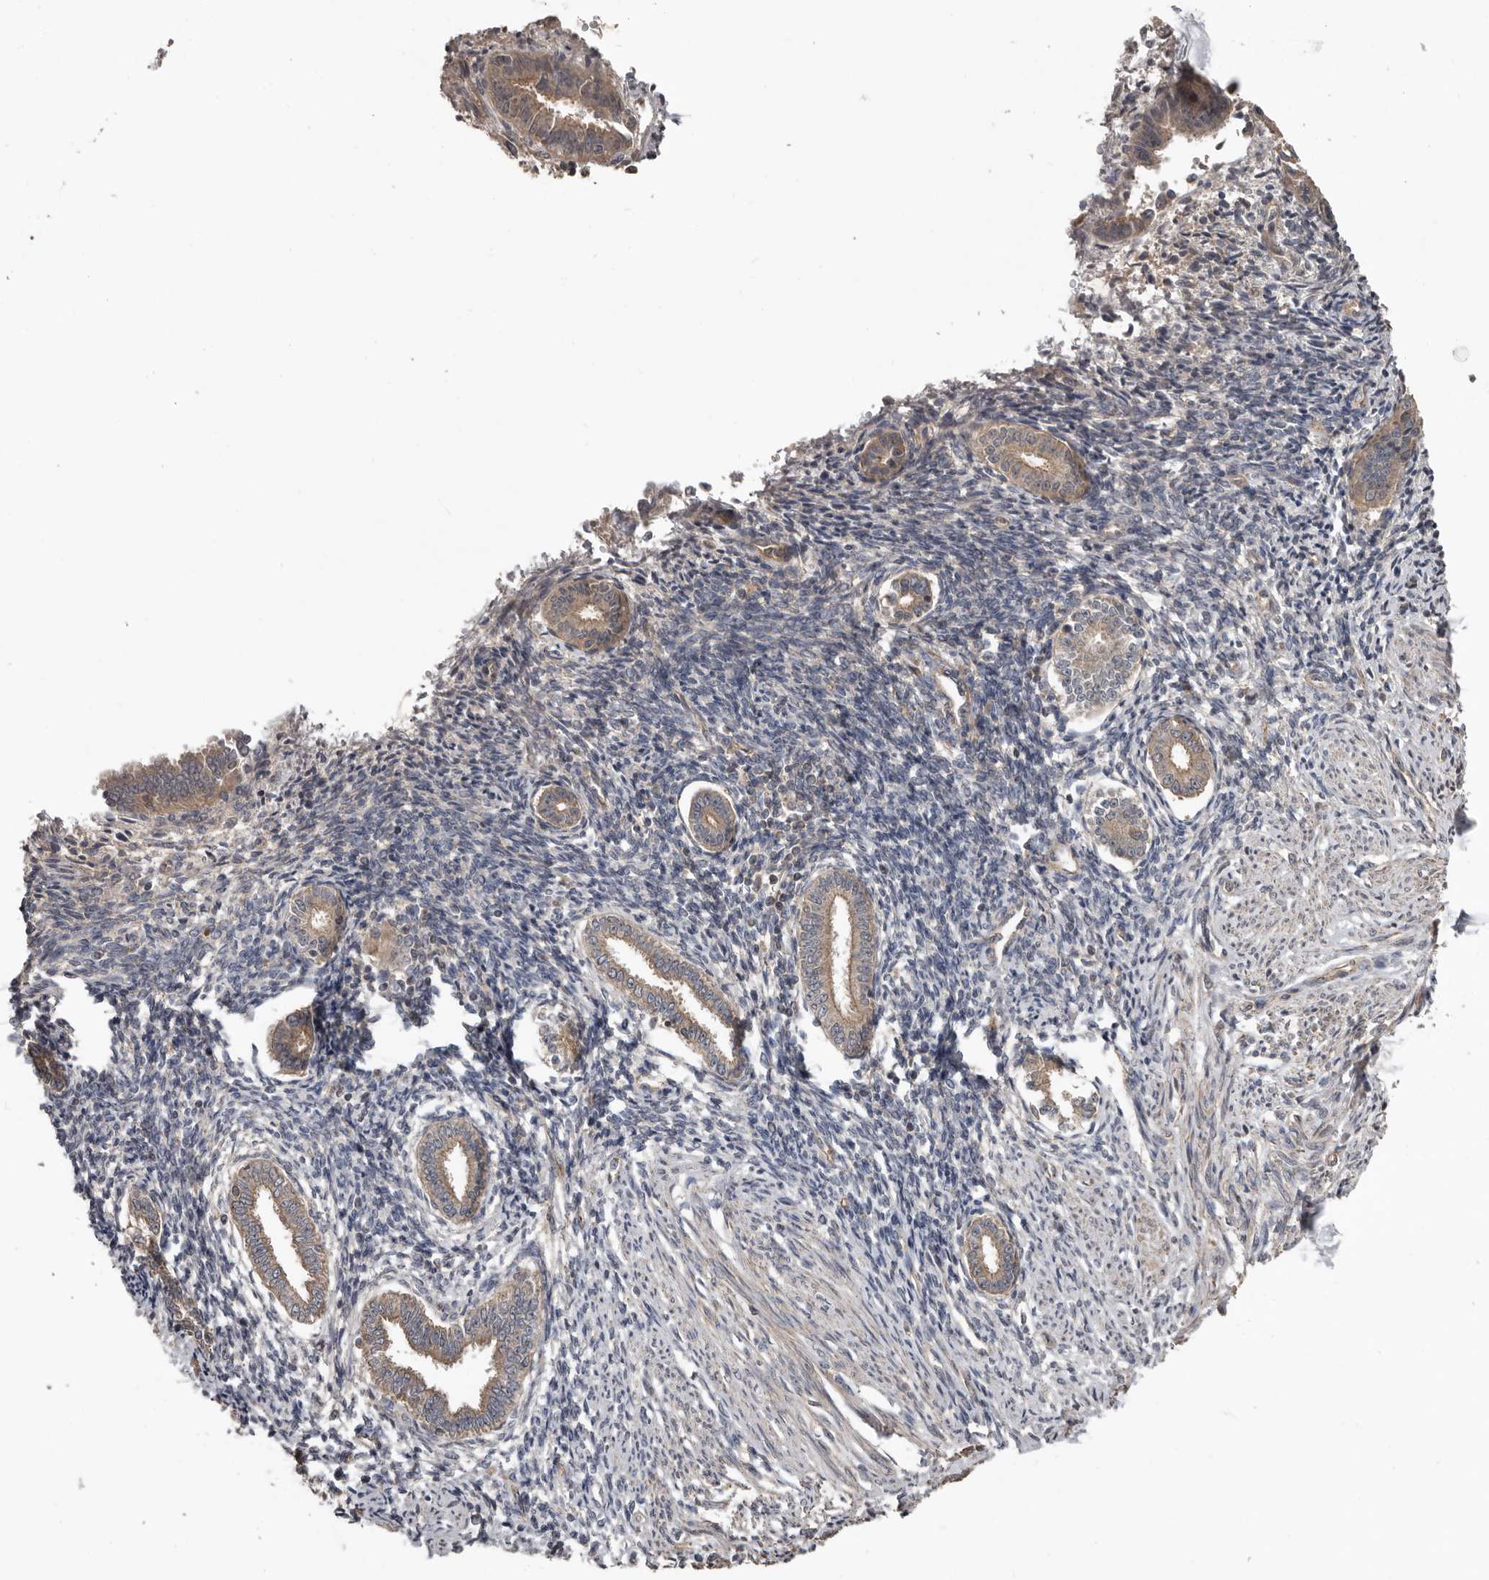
{"staining": {"intensity": "negative", "quantity": "none", "location": "none"}, "tissue": "endometrium", "cell_type": "Cells in endometrial stroma", "image_type": "normal", "snomed": [{"axis": "morphology", "description": "Normal tissue, NOS"}, {"axis": "topography", "description": "Endometrium"}], "caption": "IHC of unremarkable human endometrium reveals no positivity in cells in endometrial stroma.", "gene": "DNAJB4", "patient": {"sex": "female", "age": 56}}